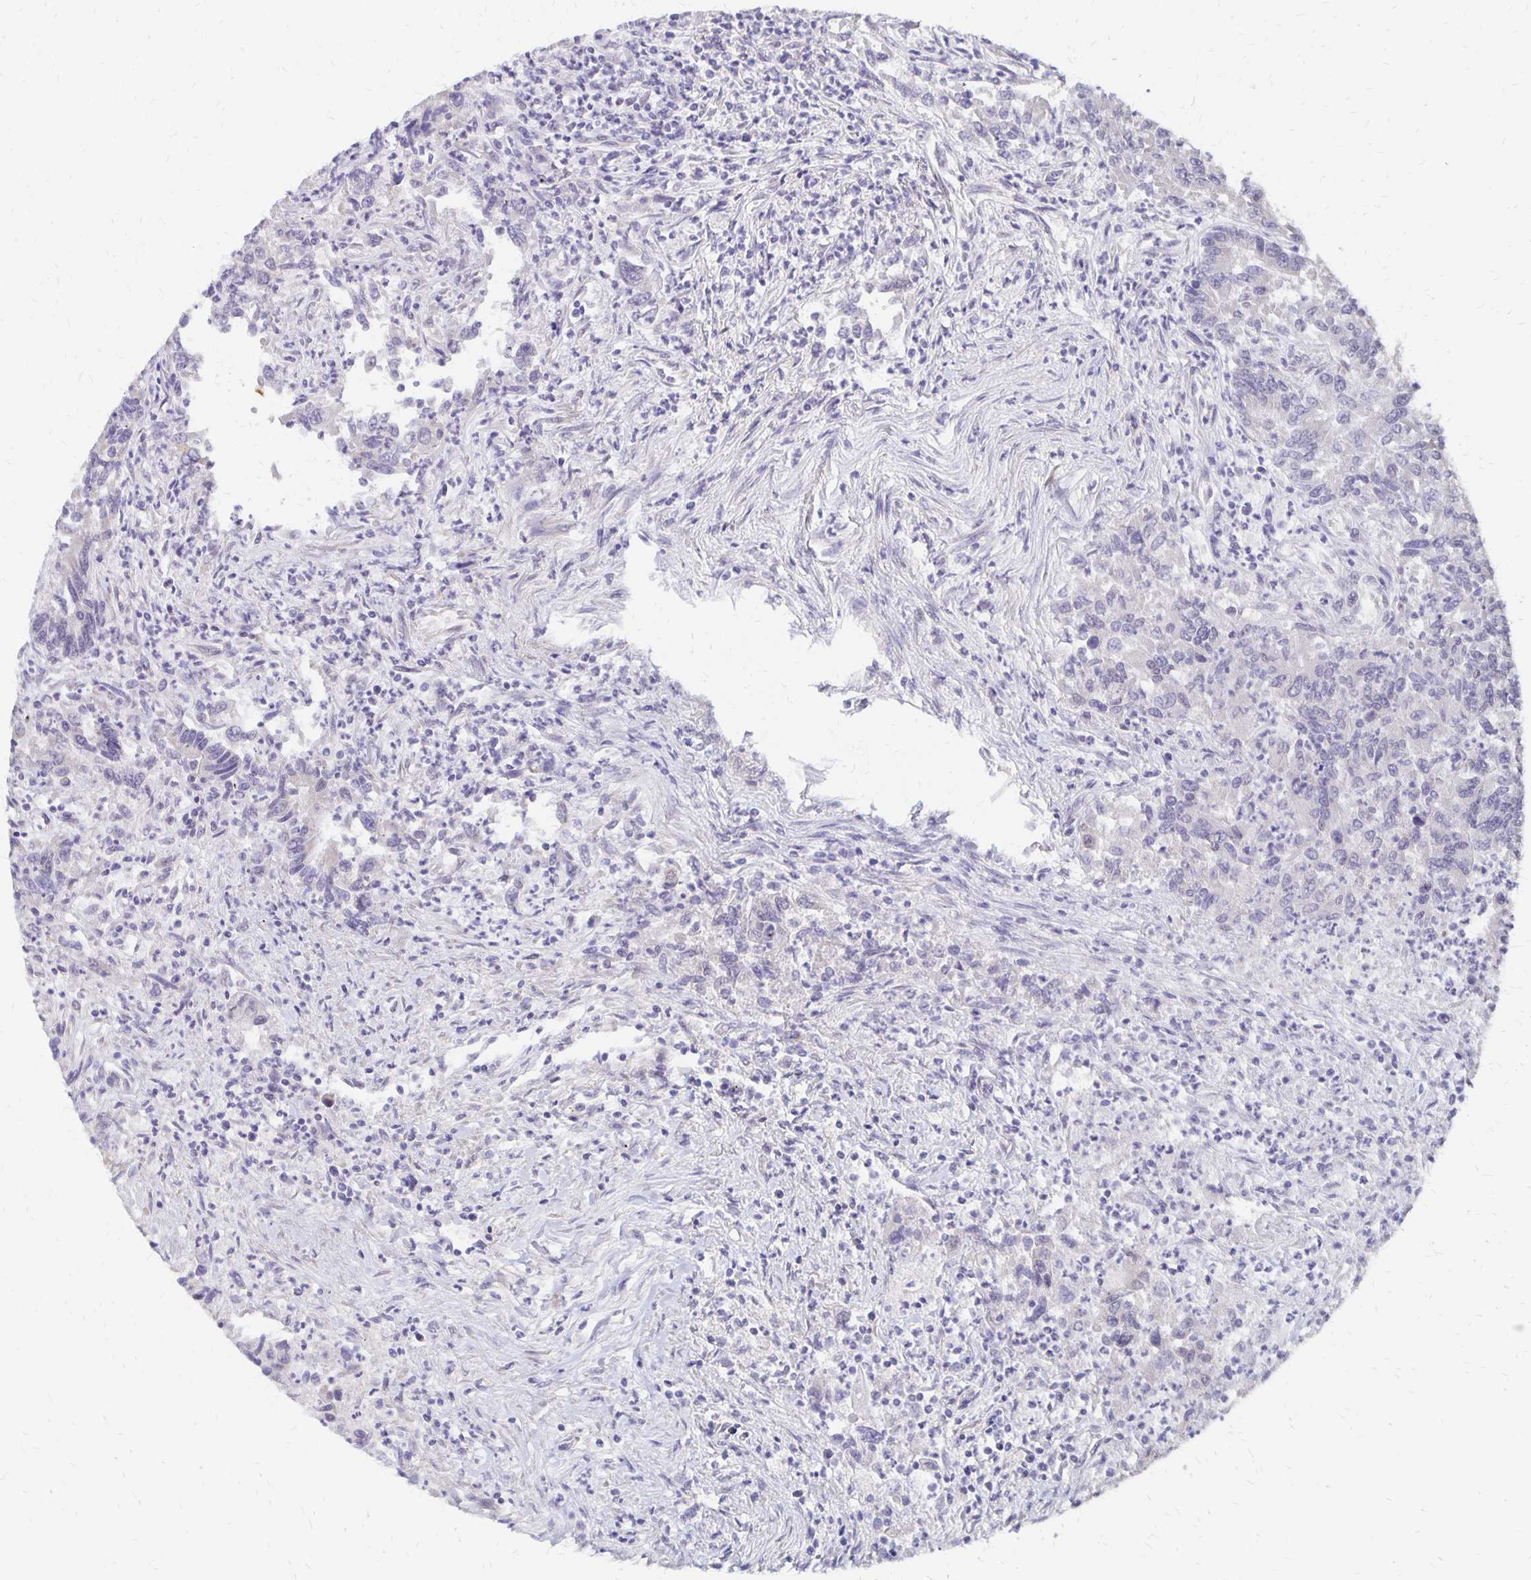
{"staining": {"intensity": "negative", "quantity": "none", "location": "none"}, "tissue": "colorectal cancer", "cell_type": "Tumor cells", "image_type": "cancer", "snomed": [{"axis": "morphology", "description": "Adenocarcinoma, NOS"}, {"axis": "topography", "description": "Colon"}], "caption": "Protein analysis of colorectal adenocarcinoma exhibits no significant staining in tumor cells. (DAB (3,3'-diaminobenzidine) immunohistochemistry, high magnification).", "gene": "ATOSB", "patient": {"sex": "female", "age": 67}}